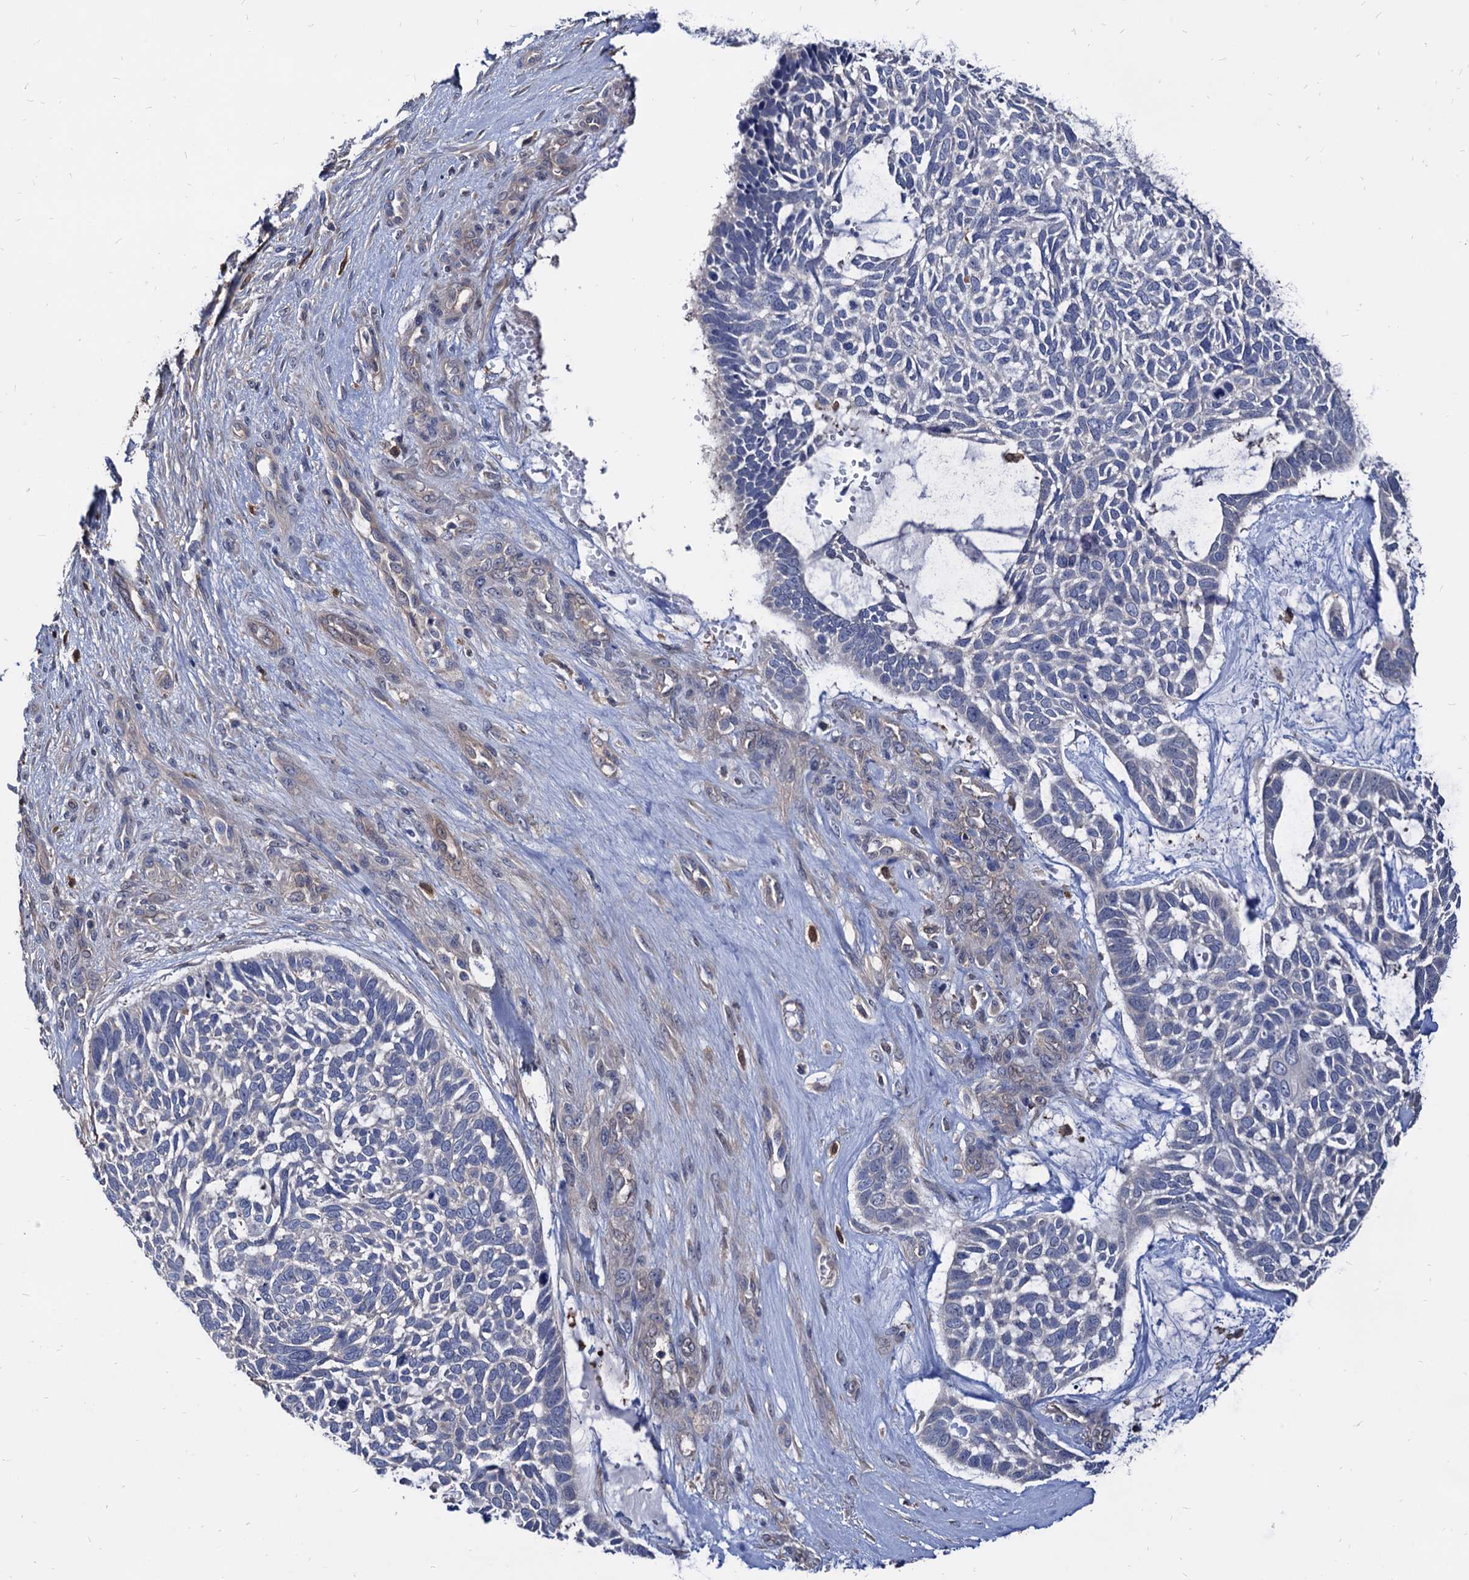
{"staining": {"intensity": "negative", "quantity": "none", "location": "none"}, "tissue": "skin cancer", "cell_type": "Tumor cells", "image_type": "cancer", "snomed": [{"axis": "morphology", "description": "Basal cell carcinoma"}, {"axis": "topography", "description": "Skin"}], "caption": "A micrograph of basal cell carcinoma (skin) stained for a protein reveals no brown staining in tumor cells. (DAB immunohistochemistry (IHC) with hematoxylin counter stain).", "gene": "CPPED1", "patient": {"sex": "male", "age": 88}}